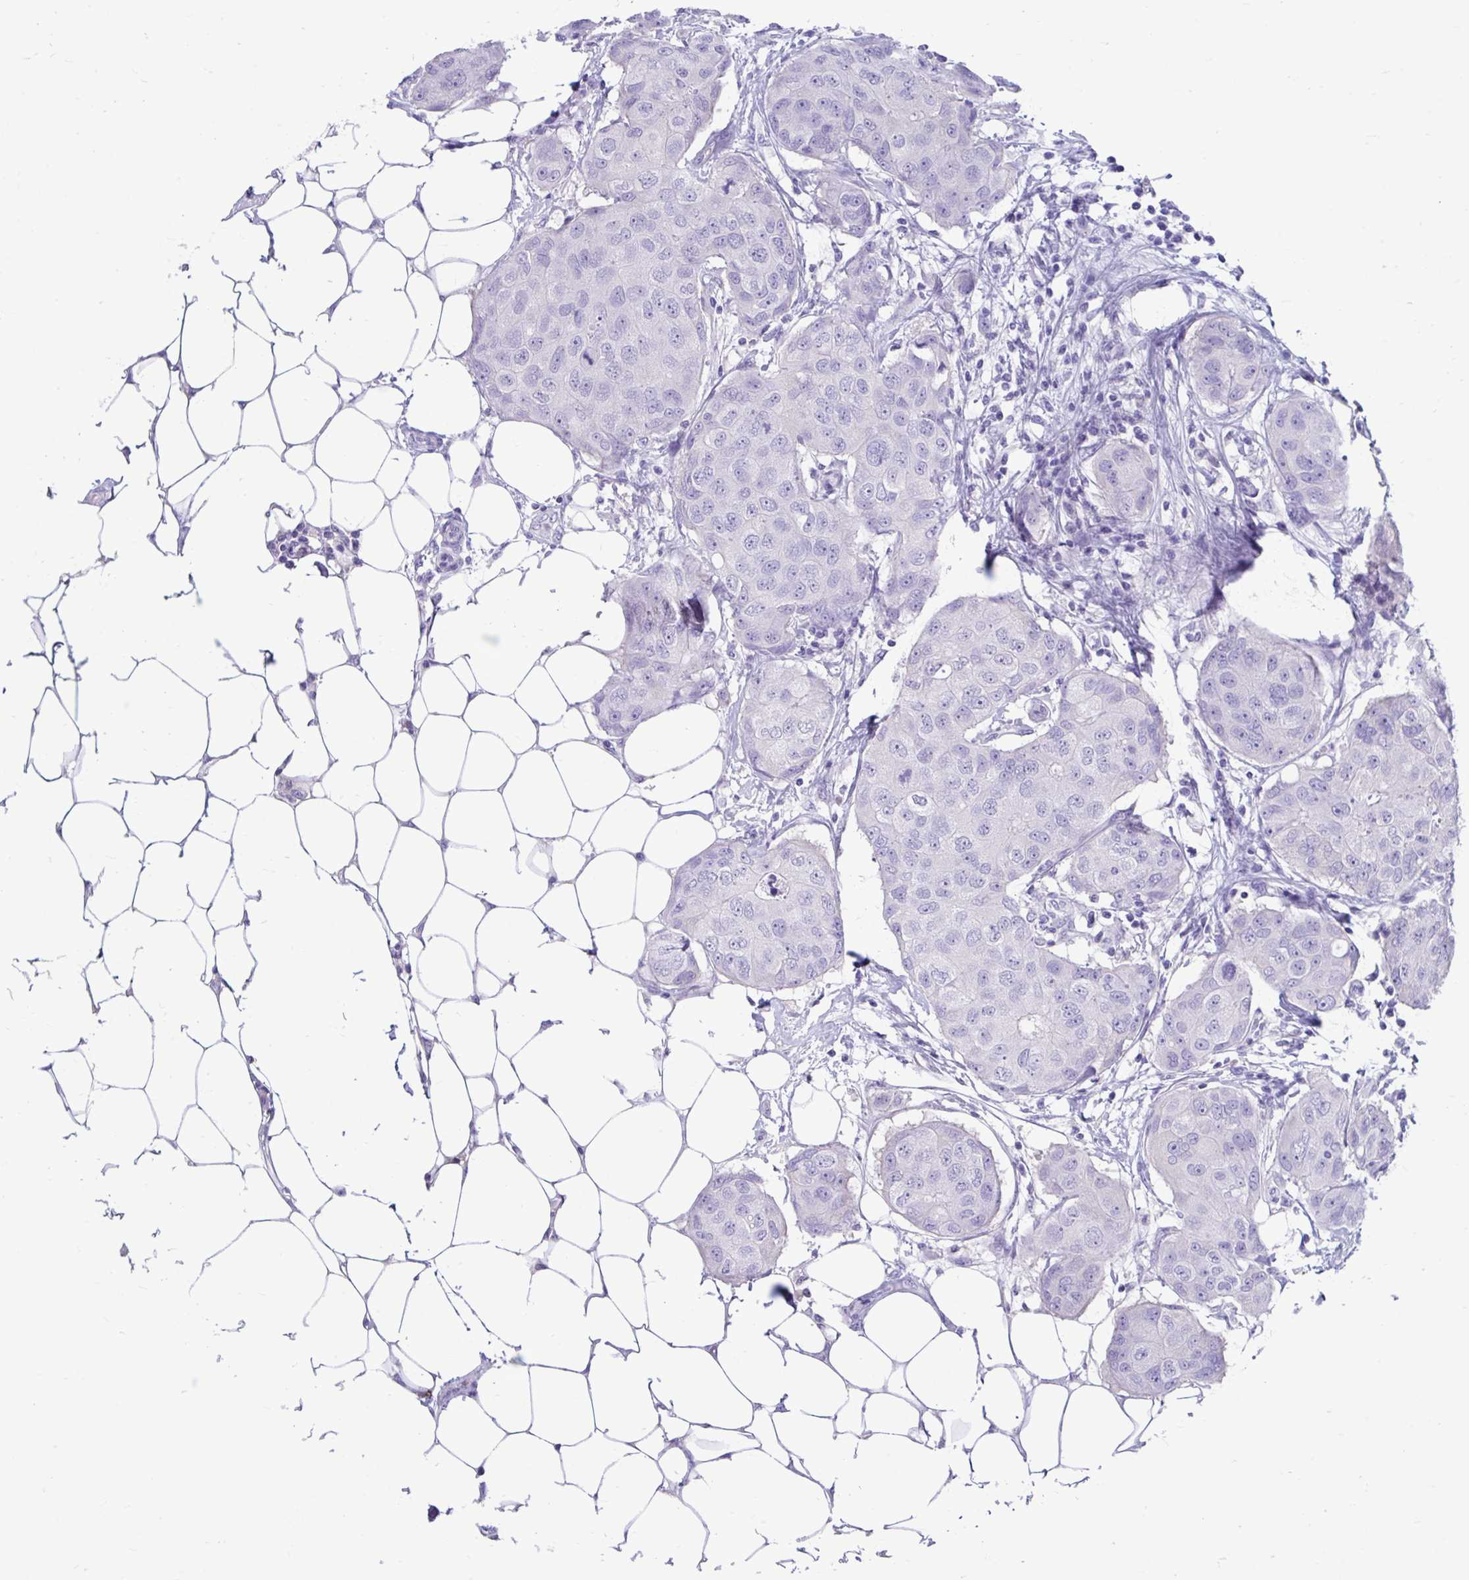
{"staining": {"intensity": "negative", "quantity": "none", "location": "none"}, "tissue": "breast cancer", "cell_type": "Tumor cells", "image_type": "cancer", "snomed": [{"axis": "morphology", "description": "Duct carcinoma"}, {"axis": "topography", "description": "Breast"}, {"axis": "topography", "description": "Lymph node"}], "caption": "Immunohistochemical staining of human breast cancer (intraductal carcinoma) reveals no significant staining in tumor cells. Nuclei are stained in blue.", "gene": "SMIM9", "patient": {"sex": "female", "age": 80}}